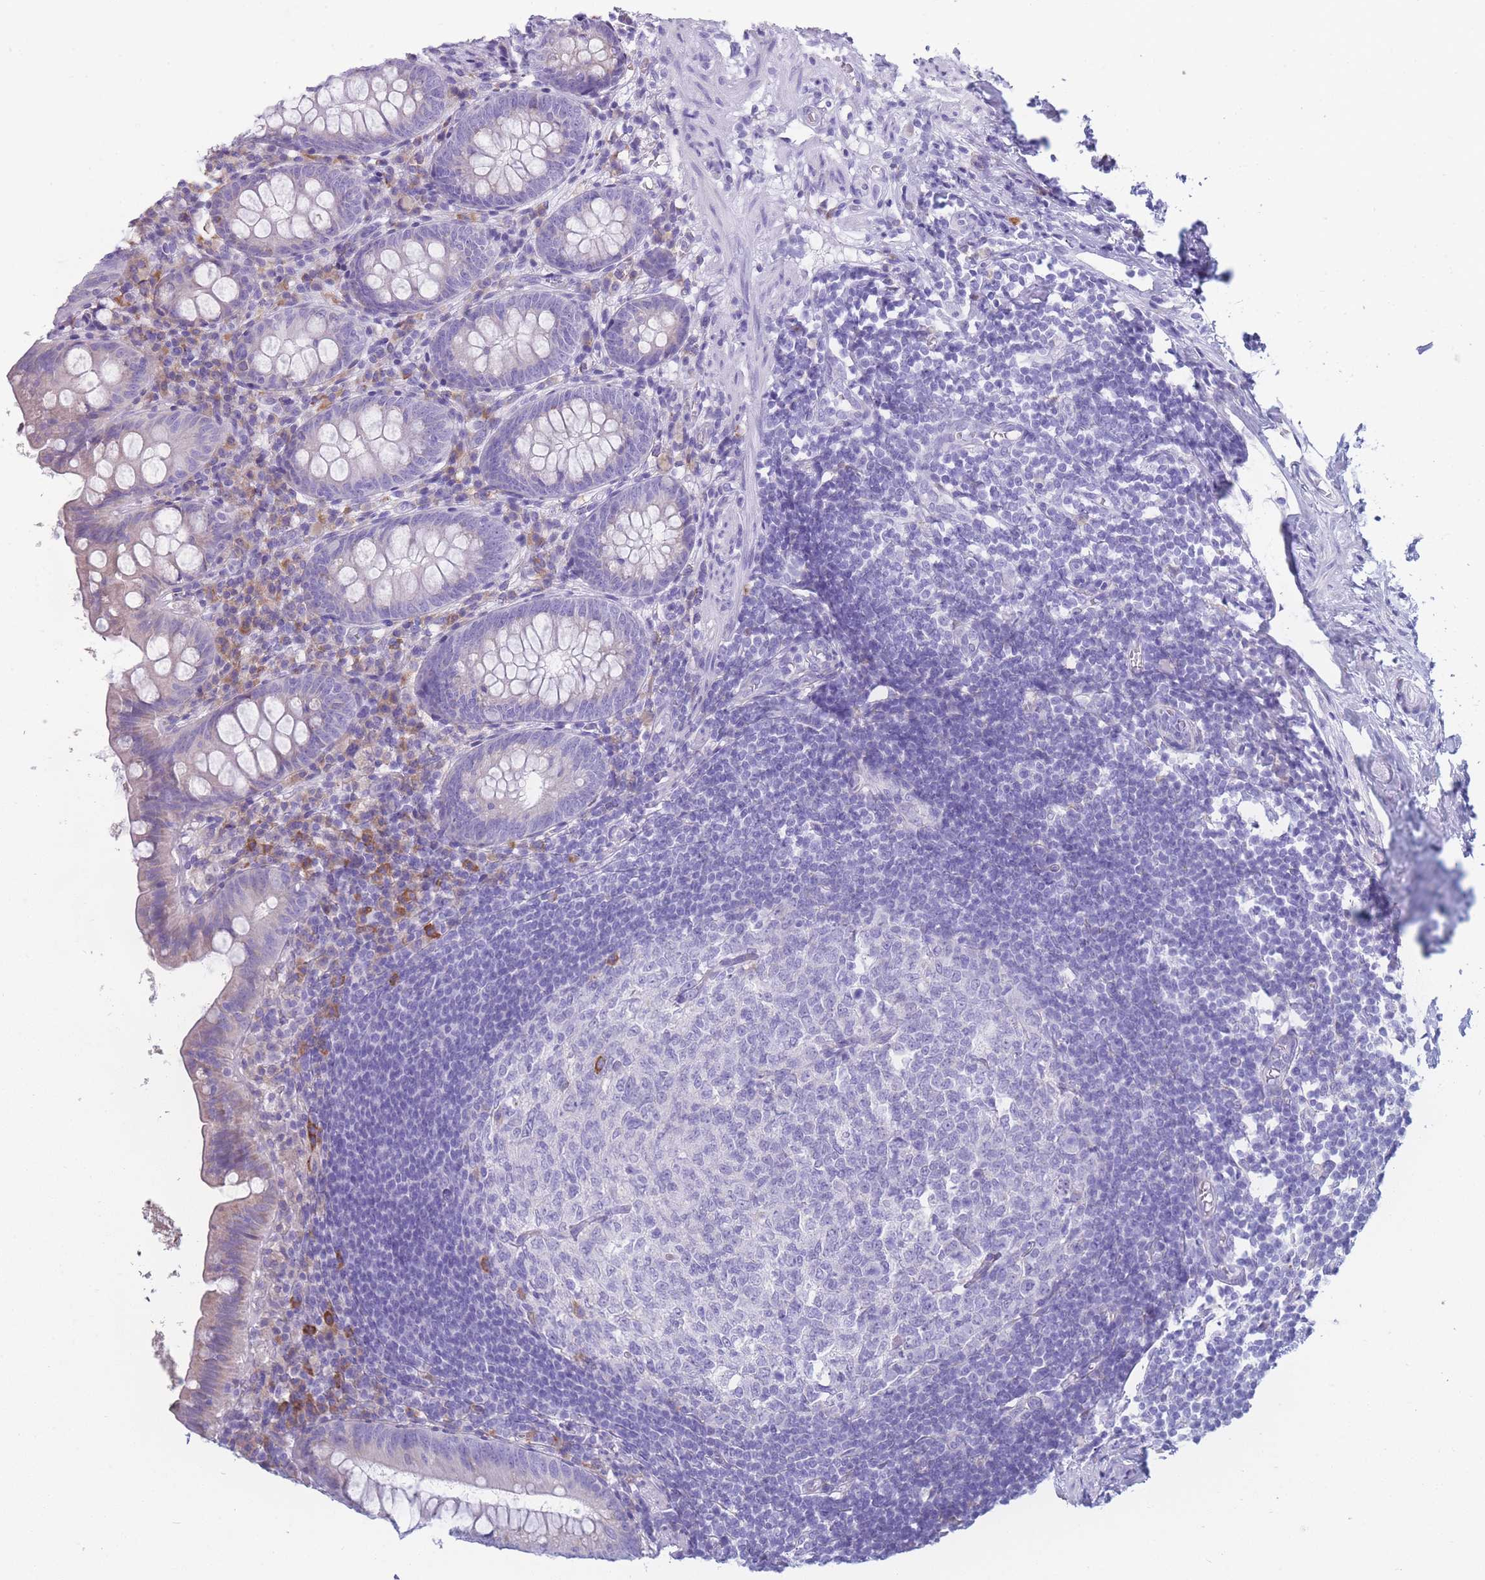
{"staining": {"intensity": "negative", "quantity": "none", "location": "none"}, "tissue": "appendix", "cell_type": "Glandular cells", "image_type": "normal", "snomed": [{"axis": "morphology", "description": "Normal tissue, NOS"}, {"axis": "topography", "description": "Appendix"}], "caption": "An immunohistochemistry (IHC) histopathology image of normal appendix is shown. There is no staining in glandular cells of appendix. The staining is performed using DAB (3,3'-diaminobenzidine) brown chromogen with nuclei counter-stained in using hematoxylin.", "gene": "XKR8", "patient": {"sex": "female", "age": 51}}